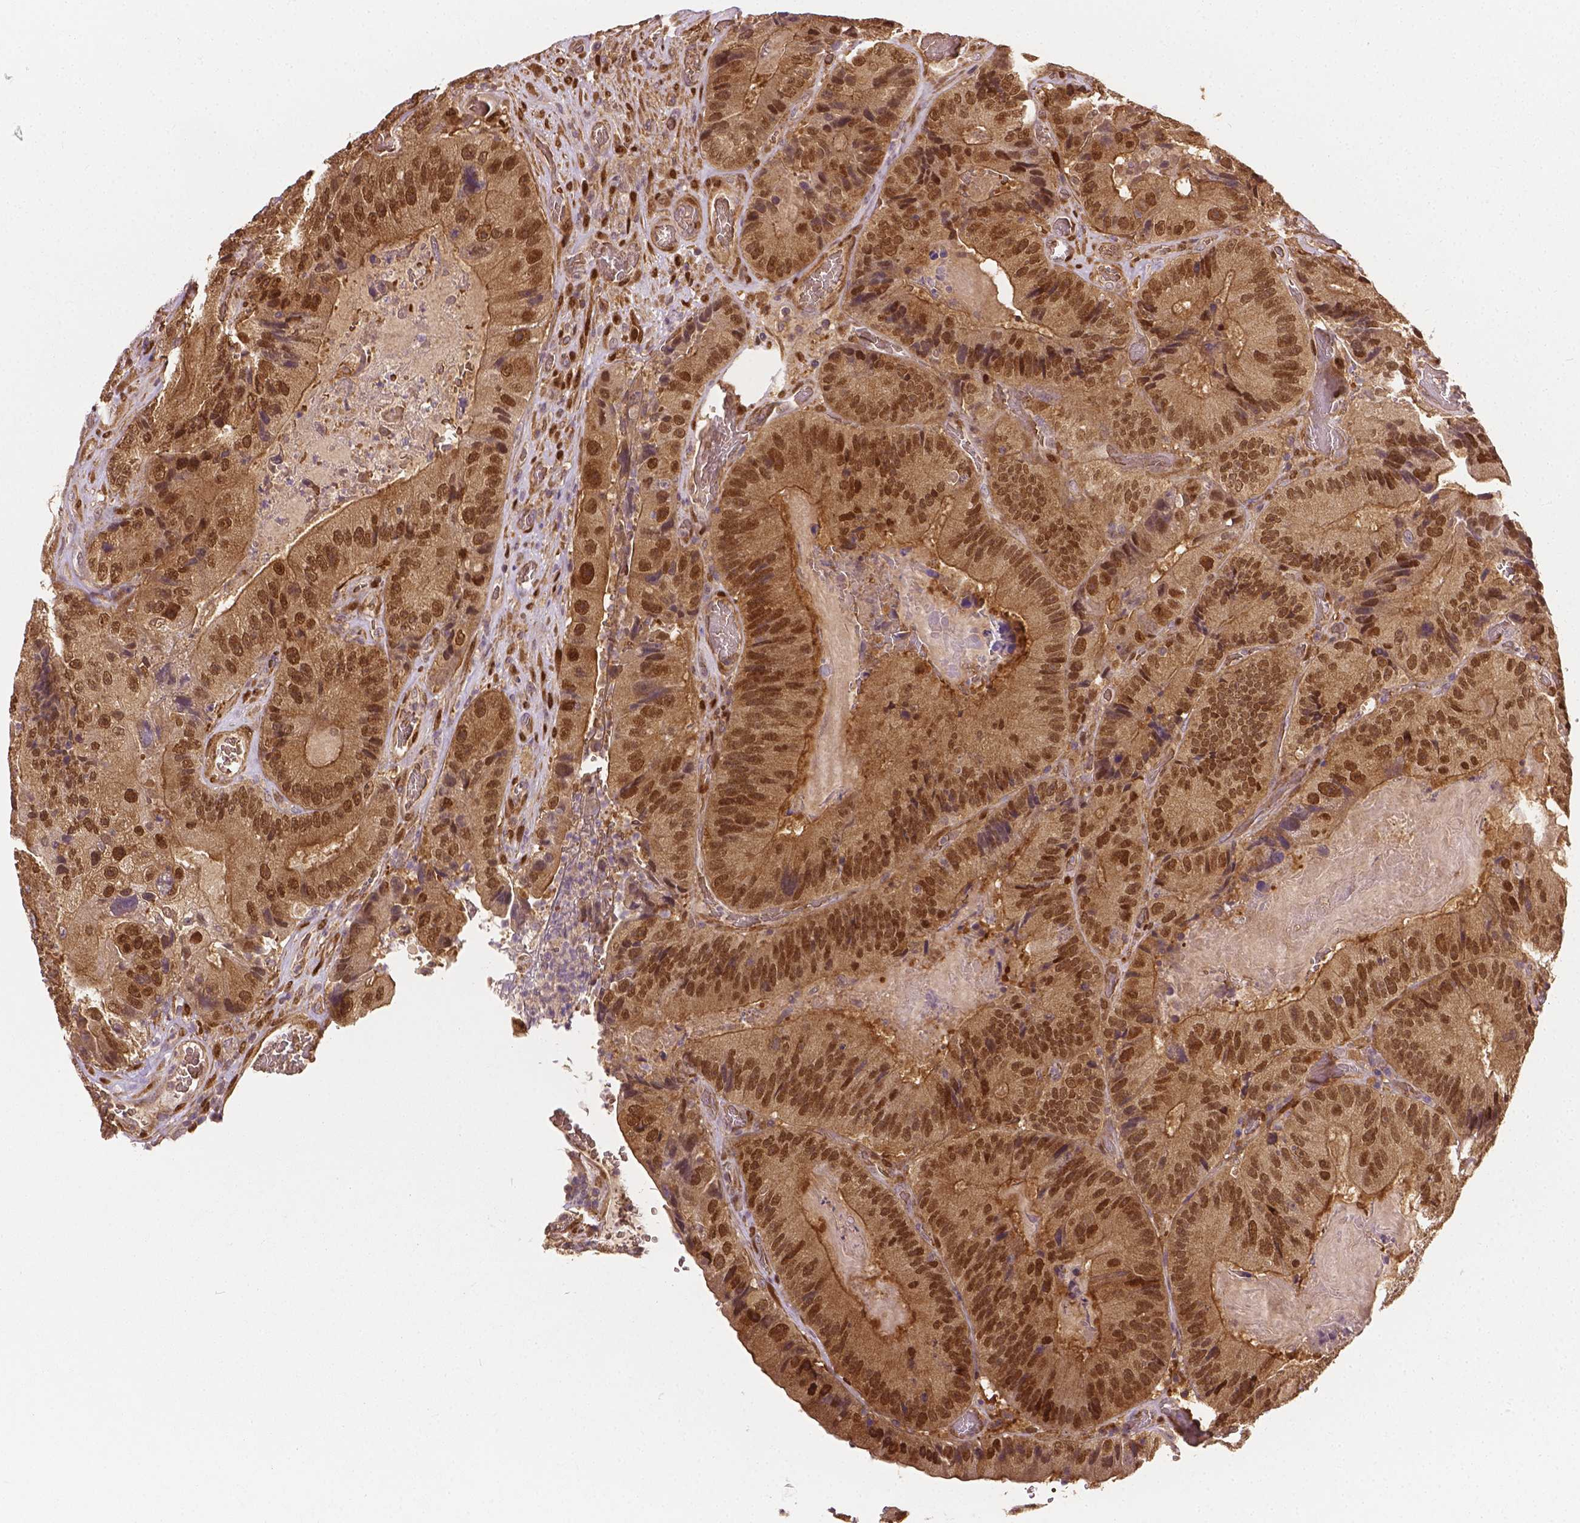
{"staining": {"intensity": "moderate", "quantity": ">75%", "location": "cytoplasmic/membranous,nuclear"}, "tissue": "colorectal cancer", "cell_type": "Tumor cells", "image_type": "cancer", "snomed": [{"axis": "morphology", "description": "Adenocarcinoma, NOS"}, {"axis": "topography", "description": "Colon"}], "caption": "This micrograph exhibits adenocarcinoma (colorectal) stained with IHC to label a protein in brown. The cytoplasmic/membranous and nuclear of tumor cells show moderate positivity for the protein. Nuclei are counter-stained blue.", "gene": "YAP1", "patient": {"sex": "female", "age": 86}}